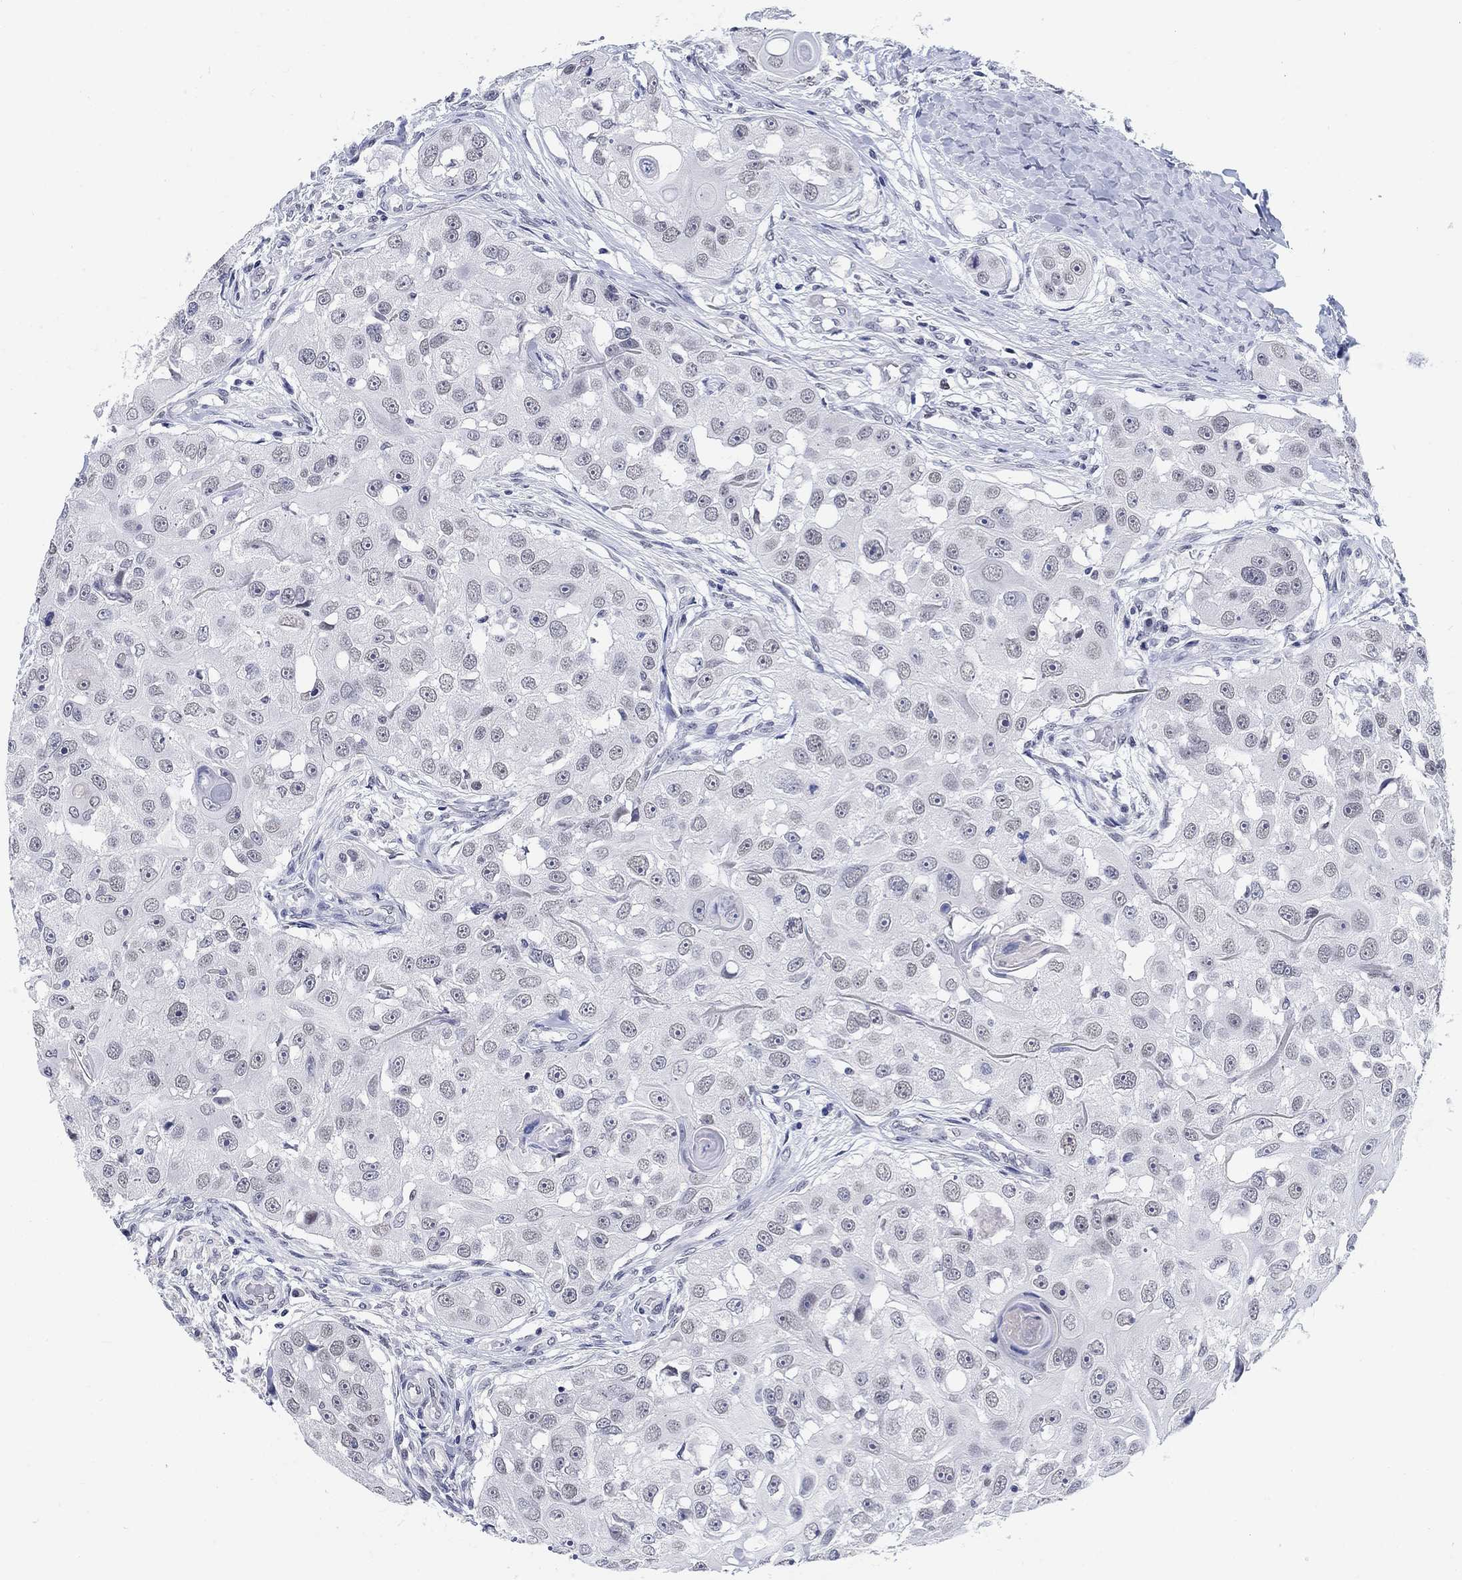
{"staining": {"intensity": "negative", "quantity": "none", "location": "none"}, "tissue": "head and neck cancer", "cell_type": "Tumor cells", "image_type": "cancer", "snomed": [{"axis": "morphology", "description": "Squamous cell carcinoma, NOS"}, {"axis": "topography", "description": "Head-Neck"}], "caption": "High magnification brightfield microscopy of head and neck cancer stained with DAB (brown) and counterstained with hematoxylin (blue): tumor cells show no significant staining. (DAB immunohistochemistry (IHC), high magnification).", "gene": "ANKS1B", "patient": {"sex": "male", "age": 51}}